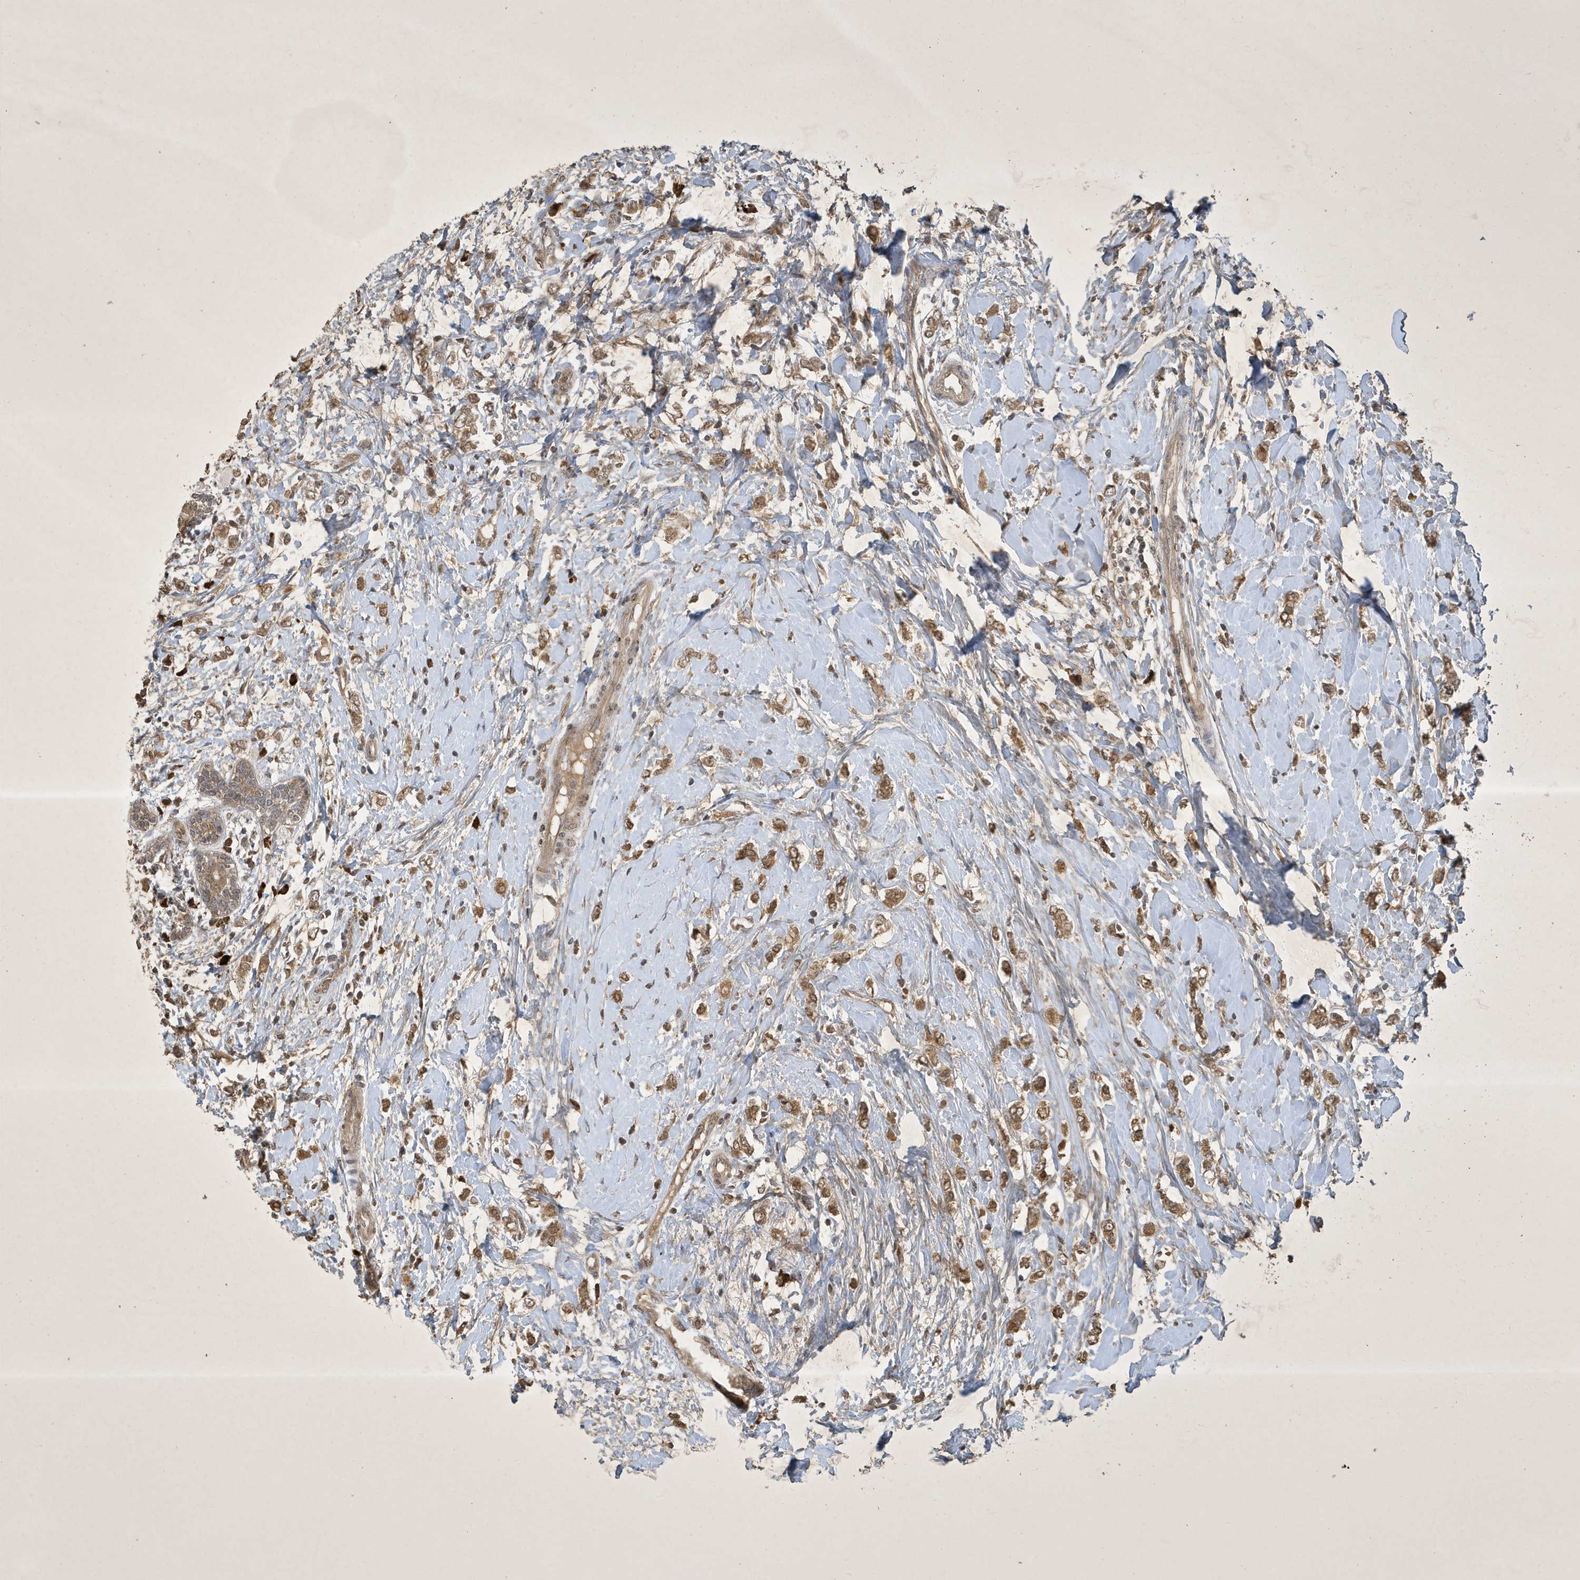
{"staining": {"intensity": "moderate", "quantity": ">75%", "location": "cytoplasmic/membranous"}, "tissue": "breast cancer", "cell_type": "Tumor cells", "image_type": "cancer", "snomed": [{"axis": "morphology", "description": "Normal tissue, NOS"}, {"axis": "morphology", "description": "Lobular carcinoma"}, {"axis": "topography", "description": "Breast"}], "caption": "Breast cancer (lobular carcinoma) stained with a brown dye reveals moderate cytoplasmic/membranous positive positivity in approximately >75% of tumor cells.", "gene": "STX10", "patient": {"sex": "female", "age": 47}}